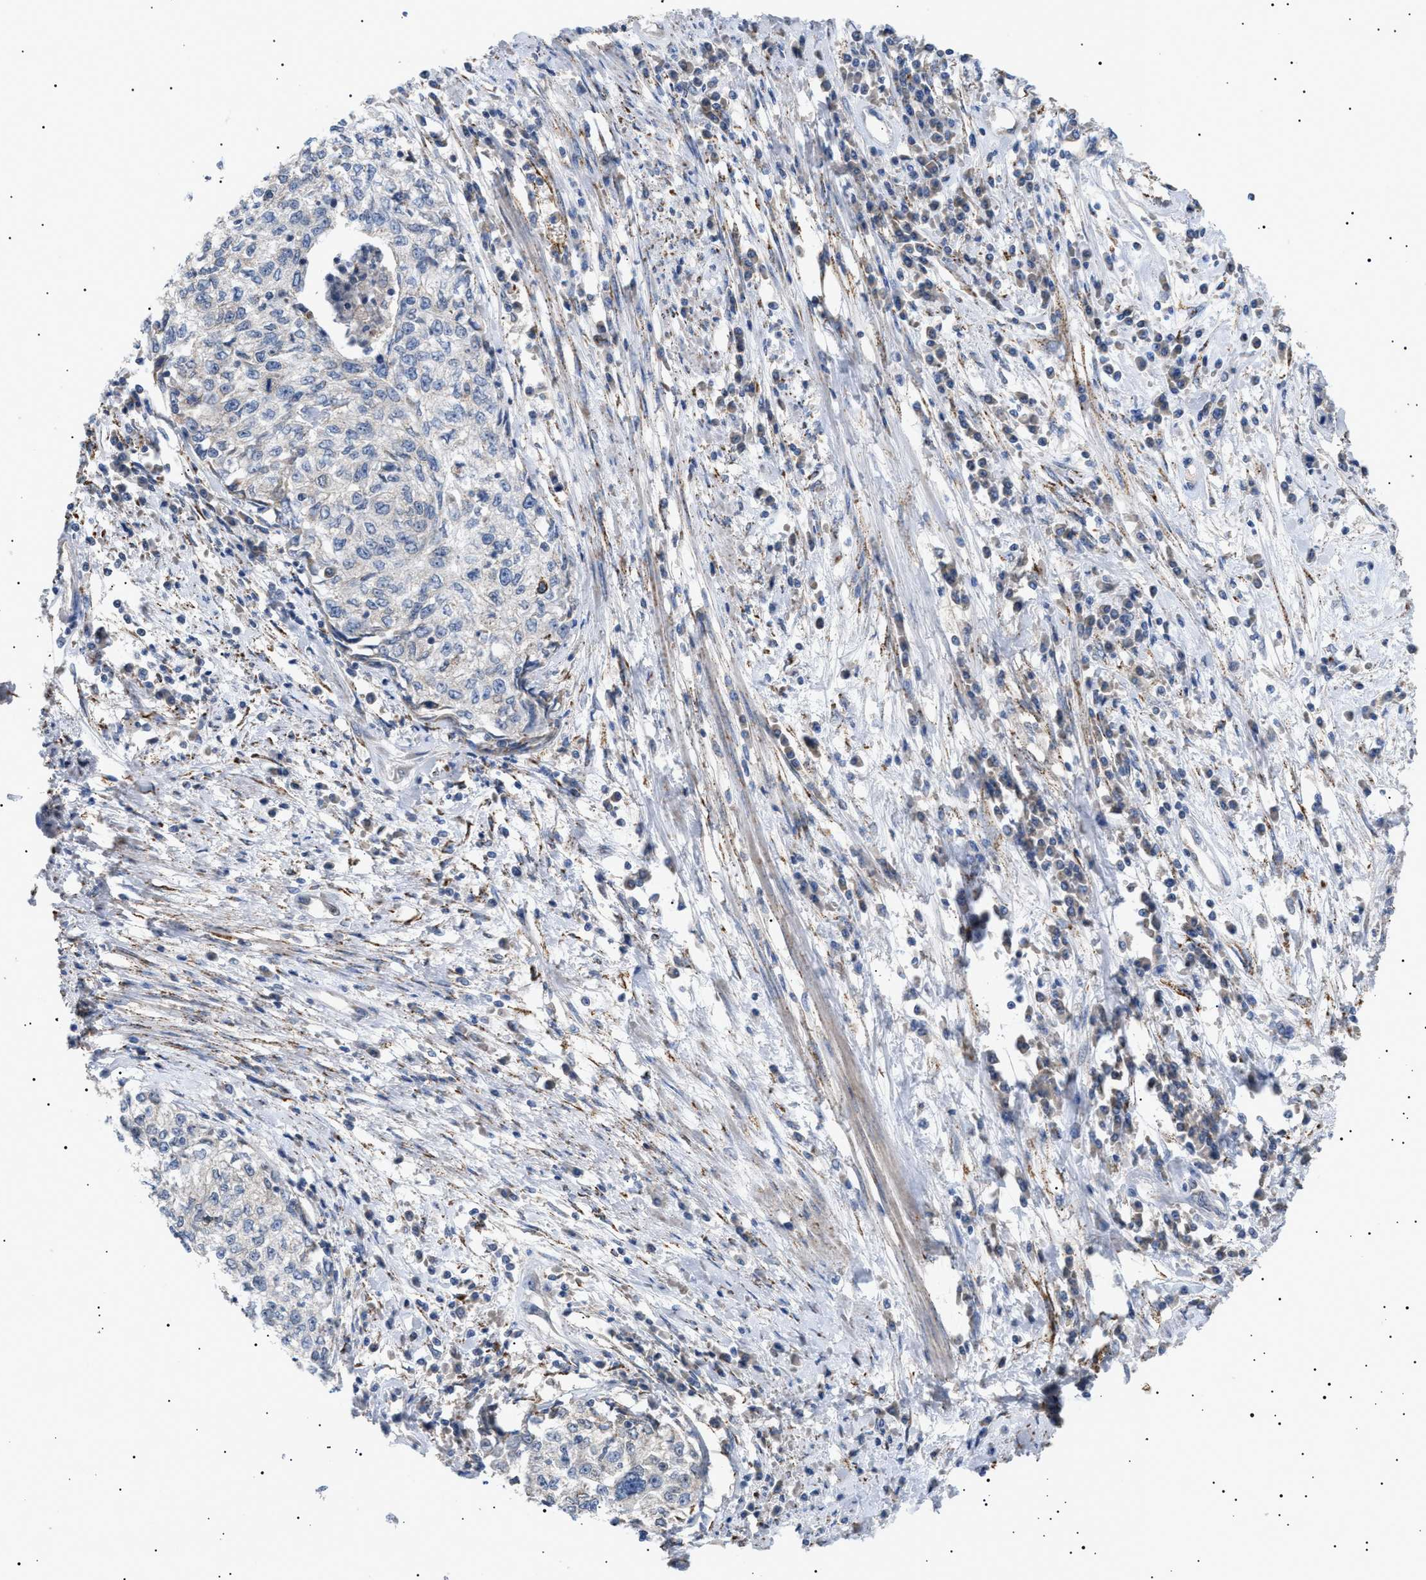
{"staining": {"intensity": "negative", "quantity": "none", "location": "none"}, "tissue": "cervical cancer", "cell_type": "Tumor cells", "image_type": "cancer", "snomed": [{"axis": "morphology", "description": "Squamous cell carcinoma, NOS"}, {"axis": "topography", "description": "Cervix"}], "caption": "The micrograph displays no significant staining in tumor cells of cervical squamous cell carcinoma. (Brightfield microscopy of DAB immunohistochemistry at high magnification).", "gene": "SIRT5", "patient": {"sex": "female", "age": 57}}